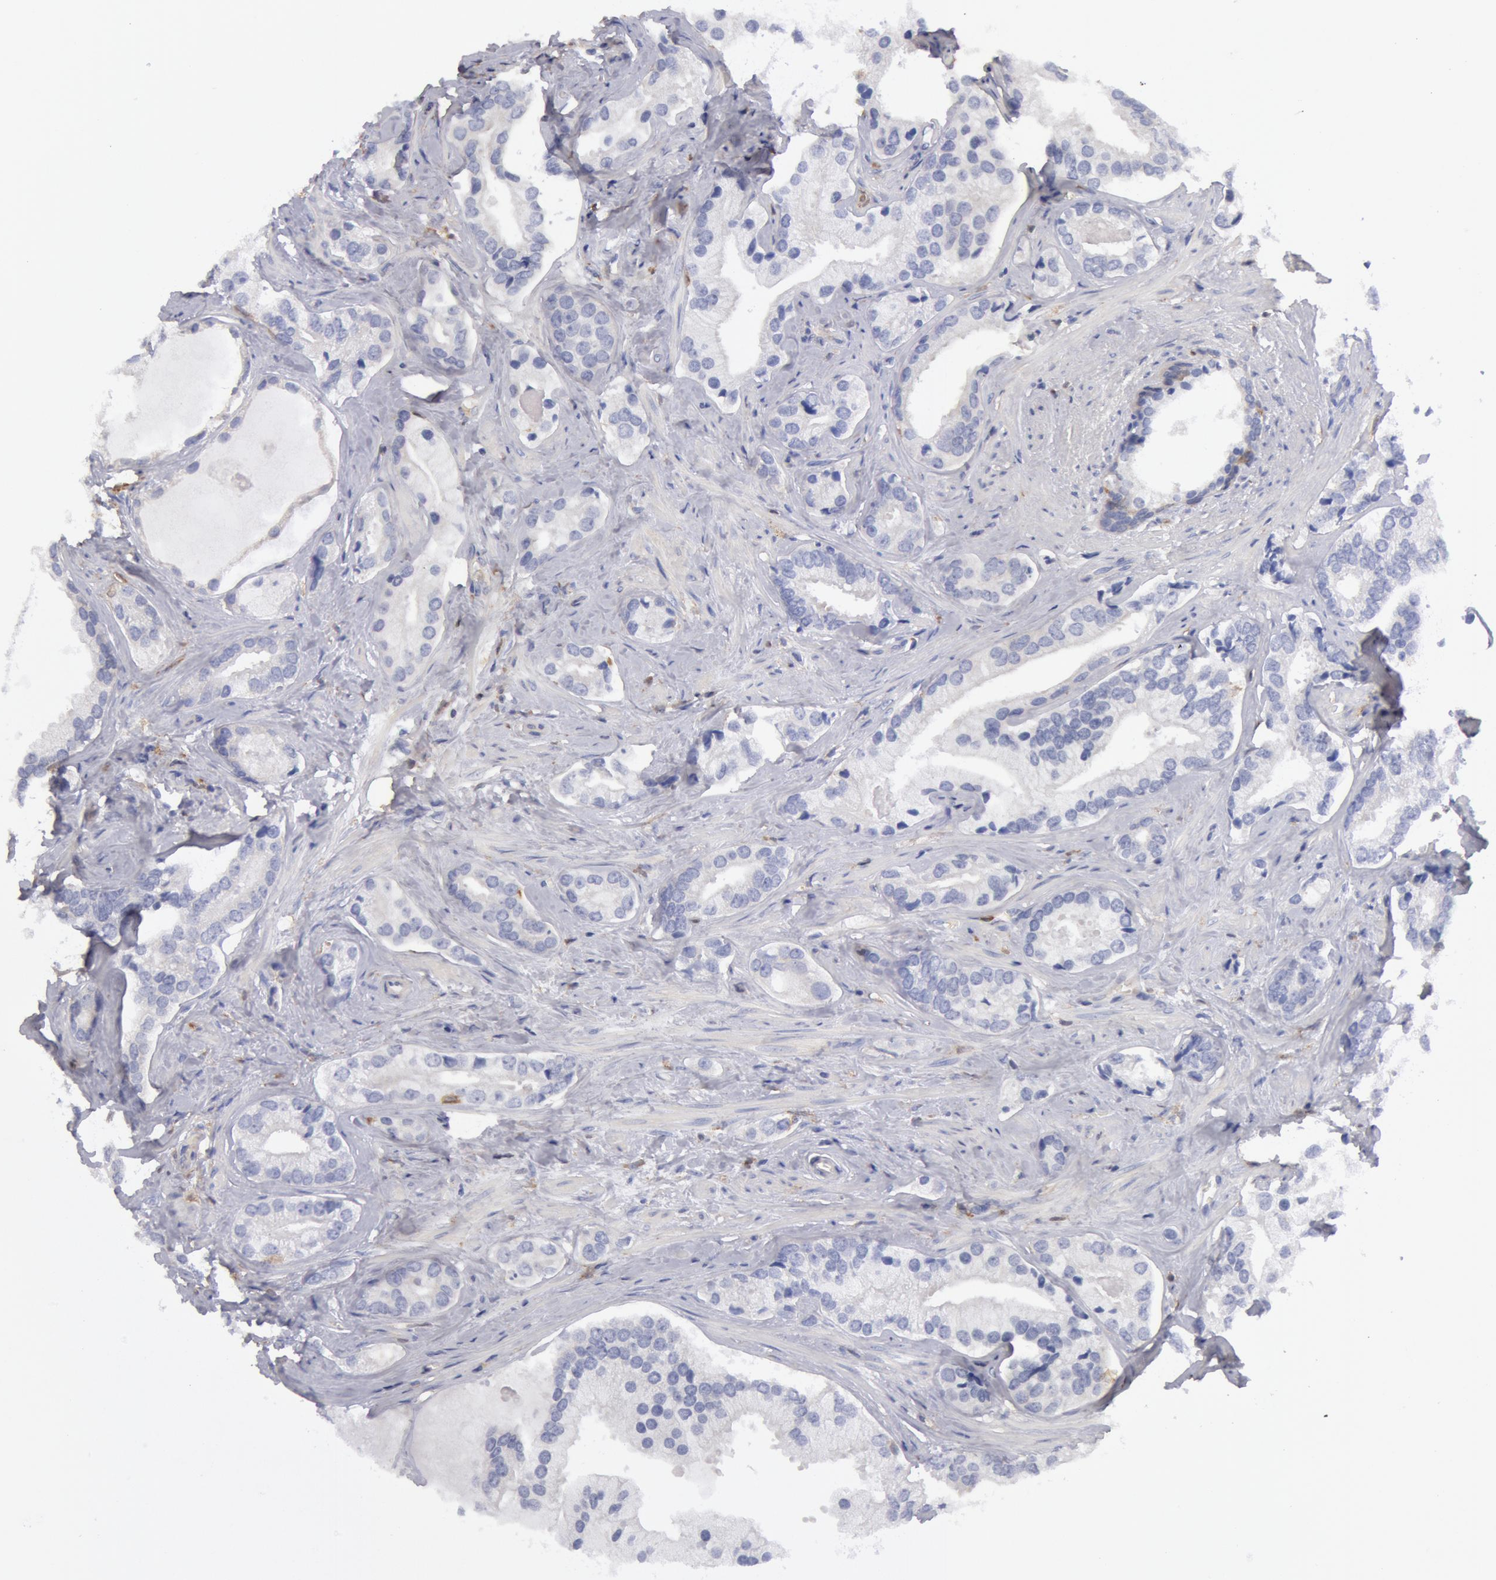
{"staining": {"intensity": "negative", "quantity": "none", "location": "none"}, "tissue": "prostate cancer", "cell_type": "Tumor cells", "image_type": "cancer", "snomed": [{"axis": "morphology", "description": "Adenocarcinoma, Medium grade"}, {"axis": "topography", "description": "Prostate"}], "caption": "Protein analysis of prostate cancer demonstrates no significant staining in tumor cells. Brightfield microscopy of IHC stained with DAB (3,3'-diaminobenzidine) (brown) and hematoxylin (blue), captured at high magnification.", "gene": "SYK", "patient": {"sex": "male", "age": 70}}